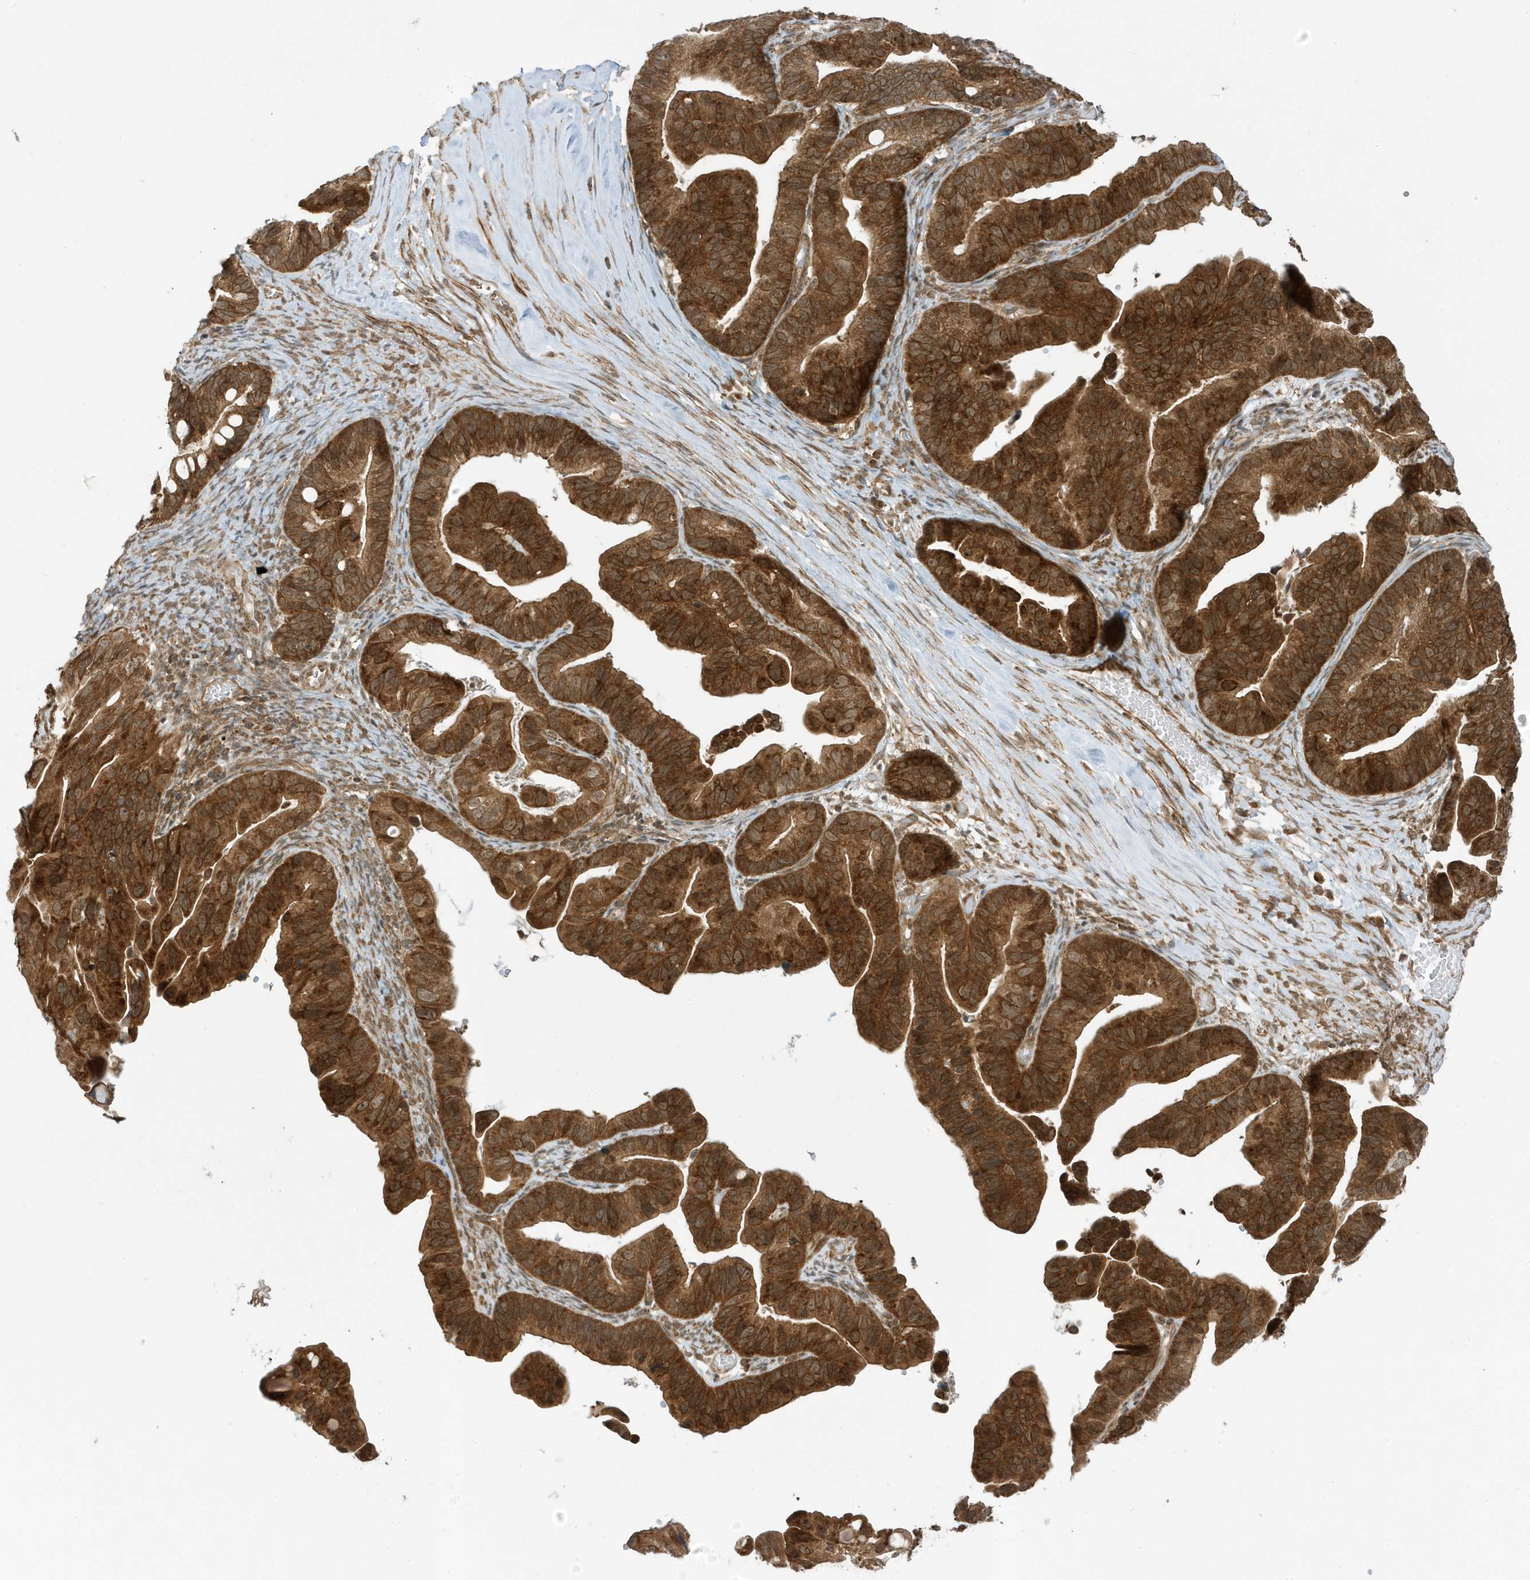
{"staining": {"intensity": "strong", "quantity": ">75%", "location": "cytoplasmic/membranous"}, "tissue": "ovarian cancer", "cell_type": "Tumor cells", "image_type": "cancer", "snomed": [{"axis": "morphology", "description": "Cystadenocarcinoma, serous, NOS"}, {"axis": "topography", "description": "Ovary"}], "caption": "Tumor cells exhibit high levels of strong cytoplasmic/membranous positivity in about >75% of cells in serous cystadenocarcinoma (ovarian).", "gene": "DHX36", "patient": {"sex": "female", "age": 56}}